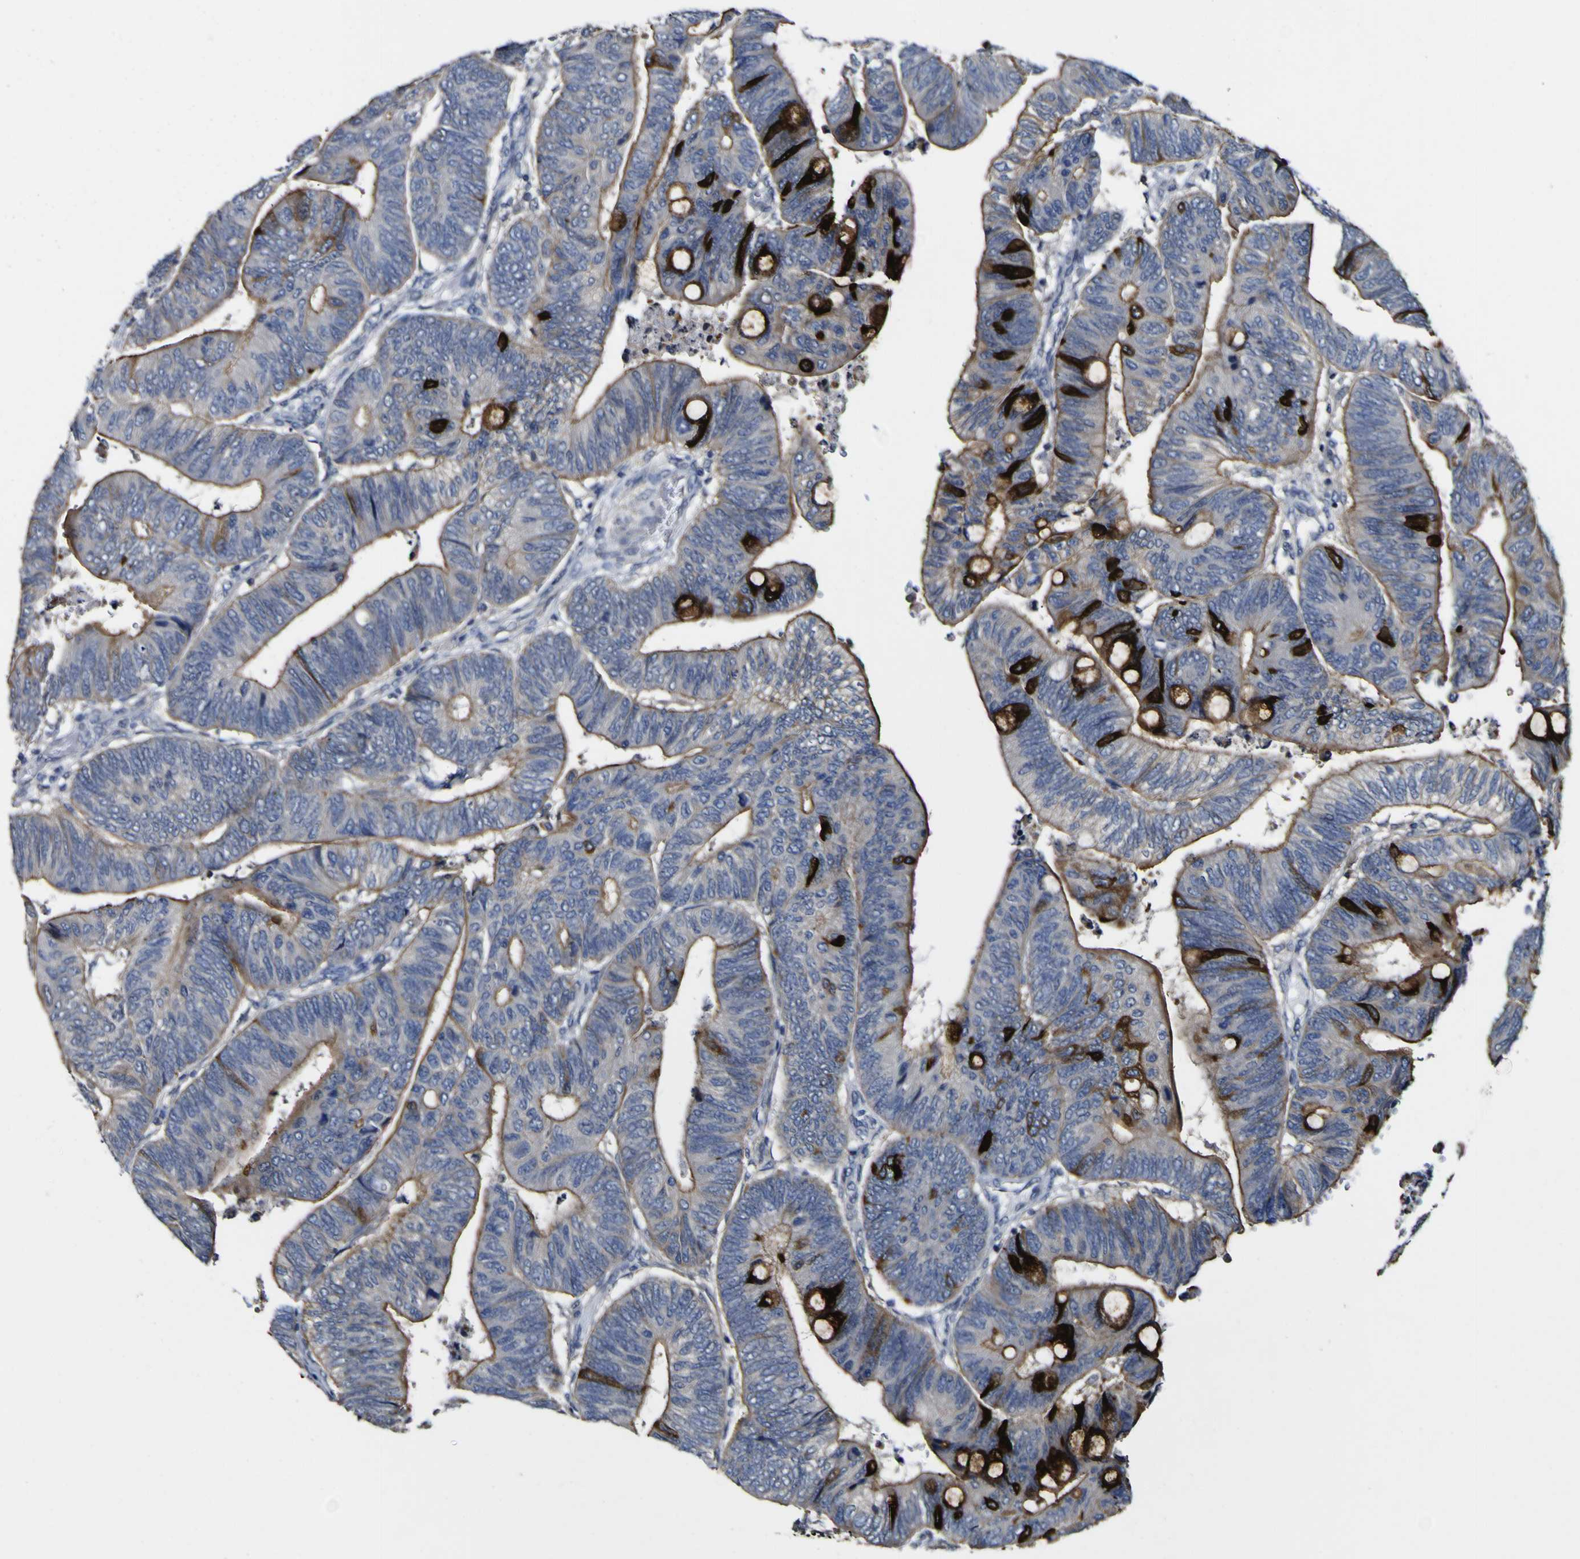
{"staining": {"intensity": "strong", "quantity": "25%-75%", "location": "cytoplasmic/membranous"}, "tissue": "colorectal cancer", "cell_type": "Tumor cells", "image_type": "cancer", "snomed": [{"axis": "morphology", "description": "Normal tissue, NOS"}, {"axis": "morphology", "description": "Adenocarcinoma, NOS"}, {"axis": "topography", "description": "Rectum"}, {"axis": "topography", "description": "Peripheral nerve tissue"}], "caption": "A high-resolution image shows IHC staining of colorectal cancer, which reveals strong cytoplasmic/membranous staining in approximately 25%-75% of tumor cells.", "gene": "CCL2", "patient": {"sex": "male", "age": 92}}